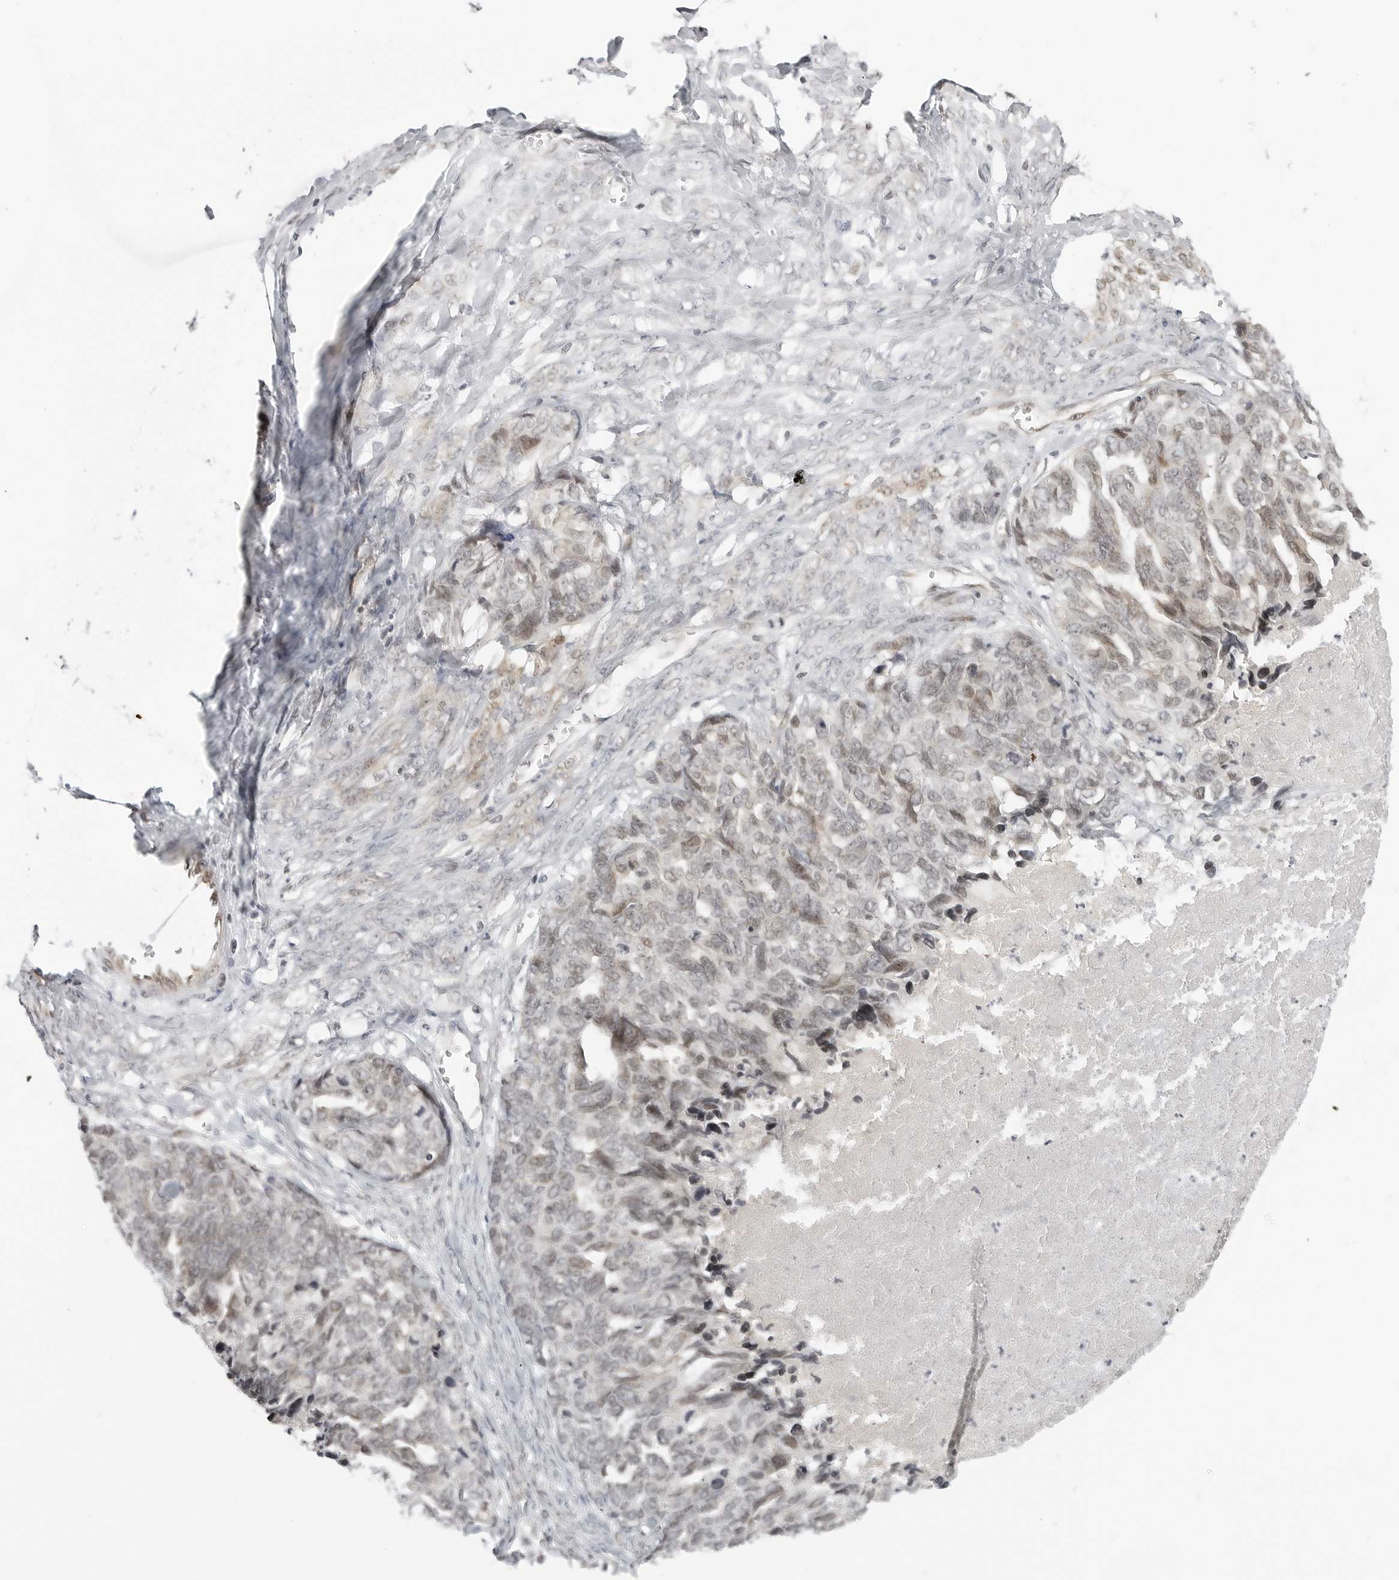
{"staining": {"intensity": "weak", "quantity": "25%-75%", "location": "cytoplasmic/membranous,nuclear"}, "tissue": "ovarian cancer", "cell_type": "Tumor cells", "image_type": "cancer", "snomed": [{"axis": "morphology", "description": "Cystadenocarcinoma, serous, NOS"}, {"axis": "topography", "description": "Ovary"}], "caption": "High-magnification brightfield microscopy of ovarian serous cystadenocarcinoma stained with DAB (3,3'-diaminobenzidine) (brown) and counterstained with hematoxylin (blue). tumor cells exhibit weak cytoplasmic/membranous and nuclear staining is identified in about25%-75% of cells.", "gene": "C8orf33", "patient": {"sex": "female", "age": 79}}